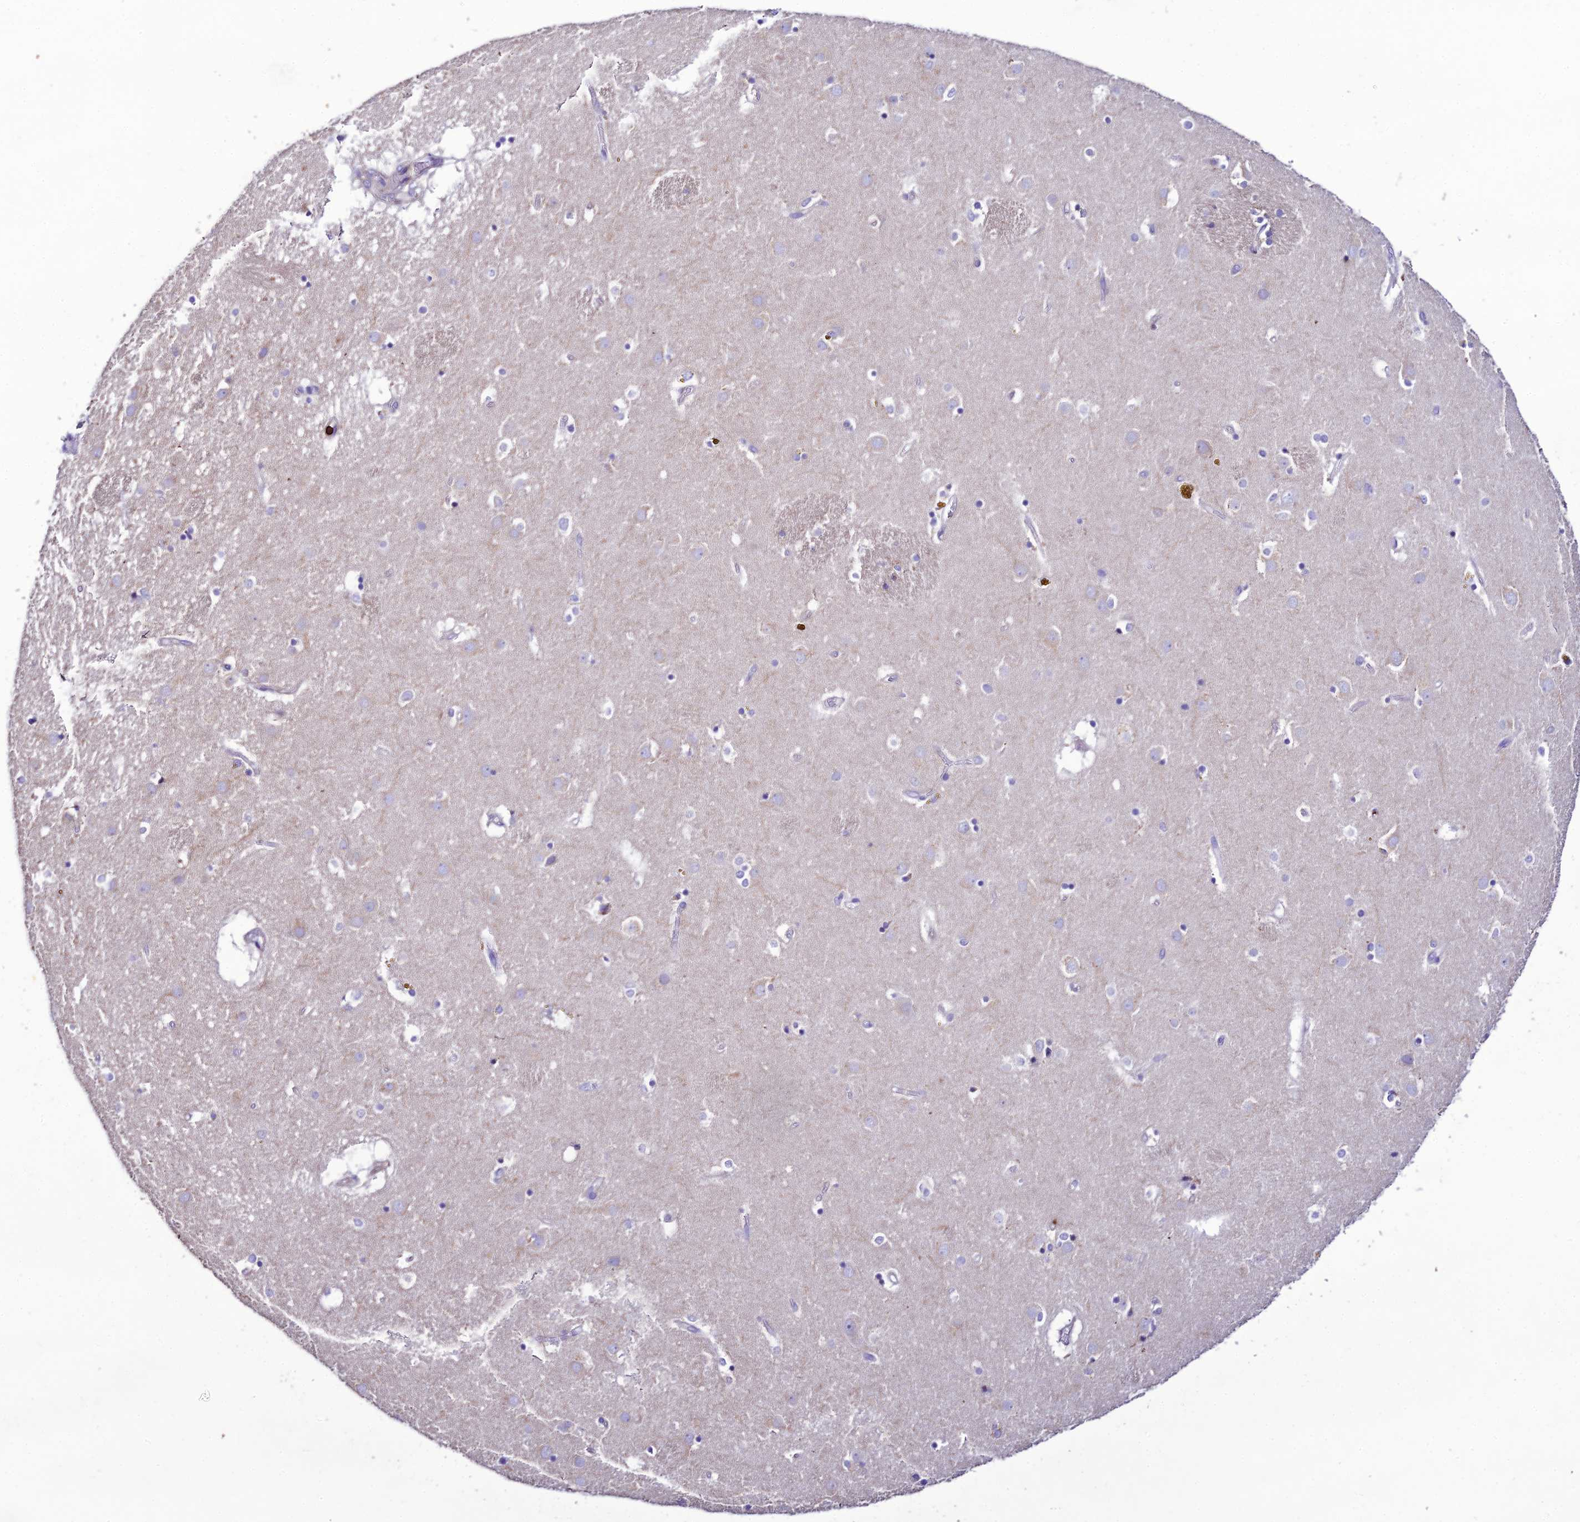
{"staining": {"intensity": "negative", "quantity": "none", "location": "none"}, "tissue": "caudate", "cell_type": "Glial cells", "image_type": "normal", "snomed": [{"axis": "morphology", "description": "Normal tissue, NOS"}, {"axis": "topography", "description": "Lateral ventricle wall"}], "caption": "A micrograph of human caudate is negative for staining in glial cells. (DAB IHC with hematoxylin counter stain).", "gene": "PTPRCAP", "patient": {"sex": "male", "age": 70}}